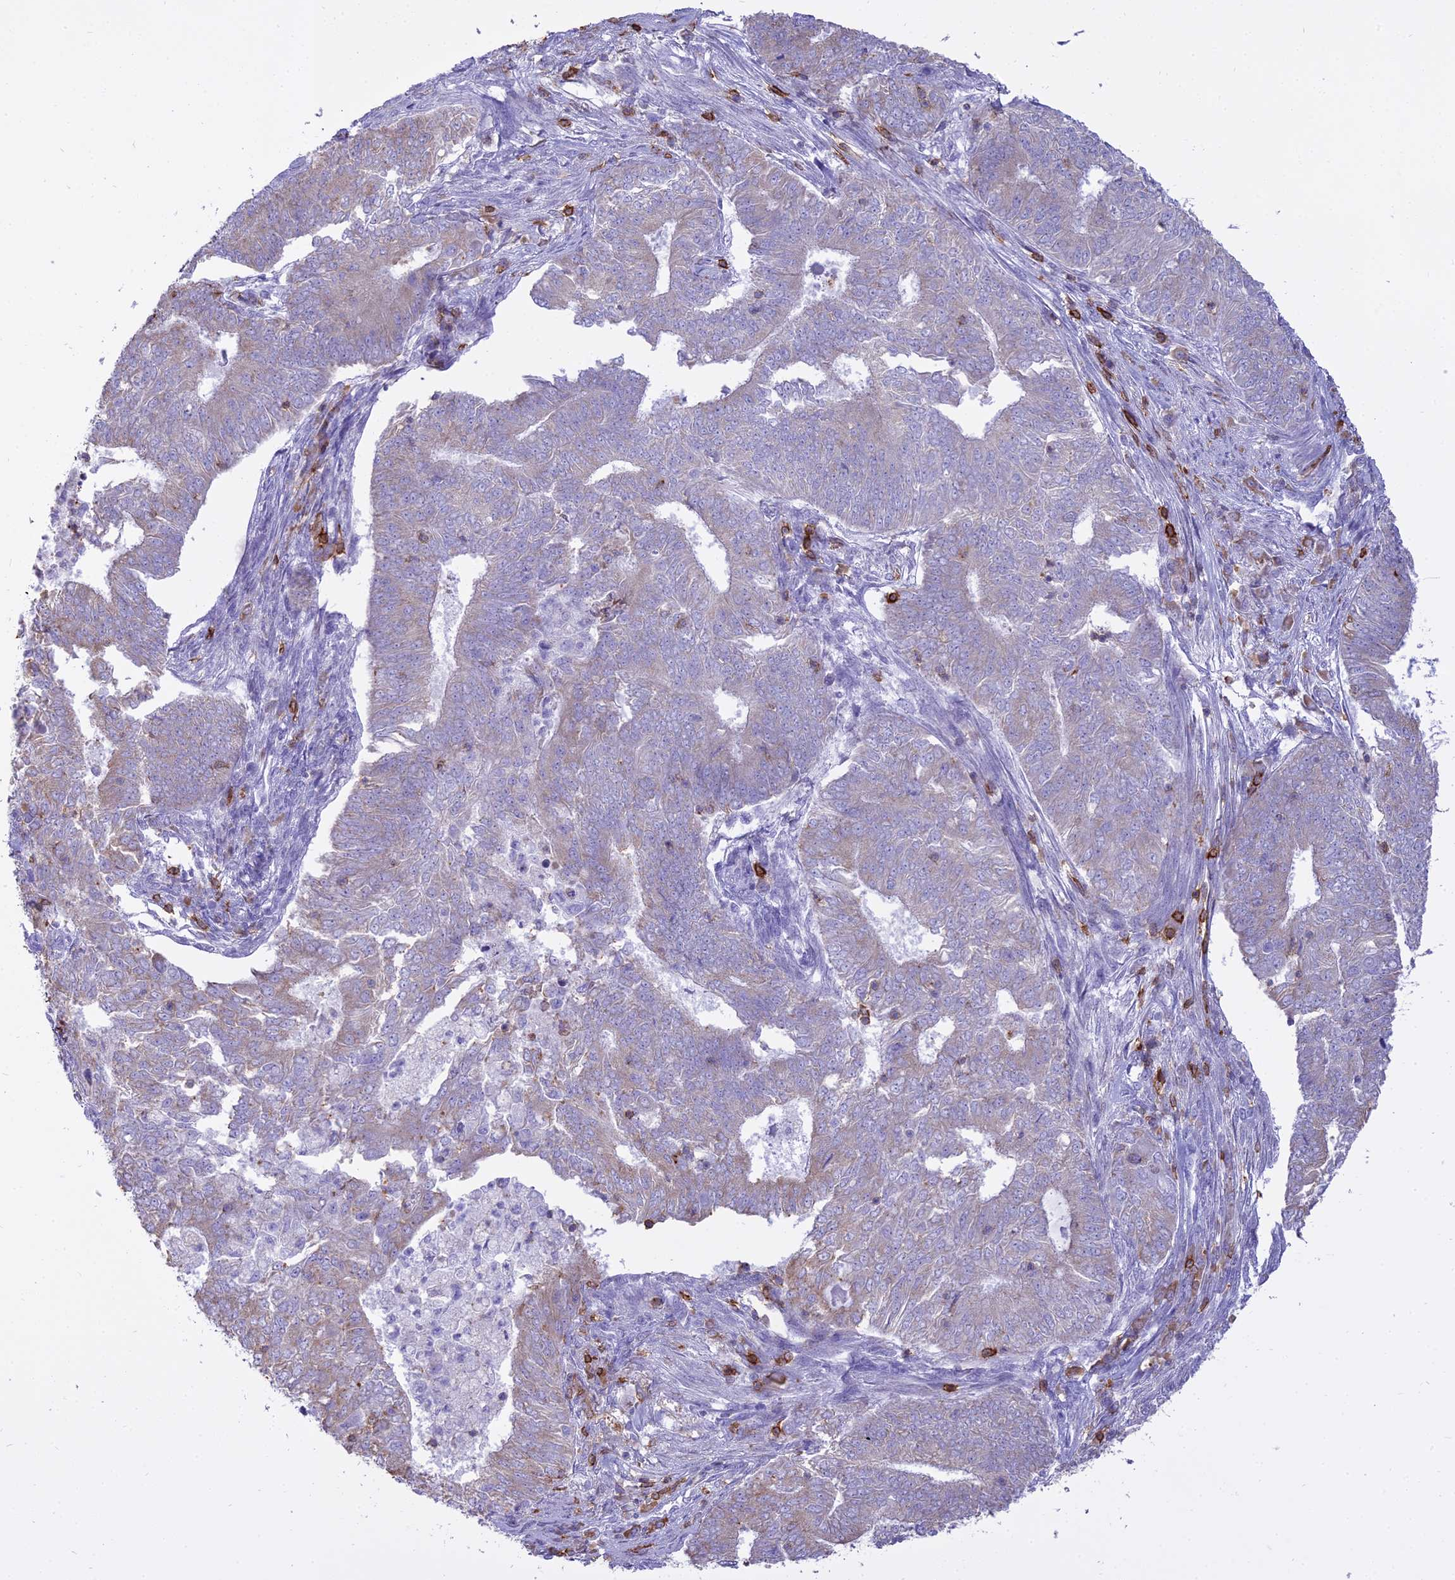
{"staining": {"intensity": "weak", "quantity": "<25%", "location": "cytoplasmic/membranous"}, "tissue": "endometrial cancer", "cell_type": "Tumor cells", "image_type": "cancer", "snomed": [{"axis": "morphology", "description": "Adenocarcinoma, NOS"}, {"axis": "topography", "description": "Endometrium"}], "caption": "Micrograph shows no significant protein staining in tumor cells of adenocarcinoma (endometrial). Nuclei are stained in blue.", "gene": "CD5", "patient": {"sex": "female", "age": 62}}